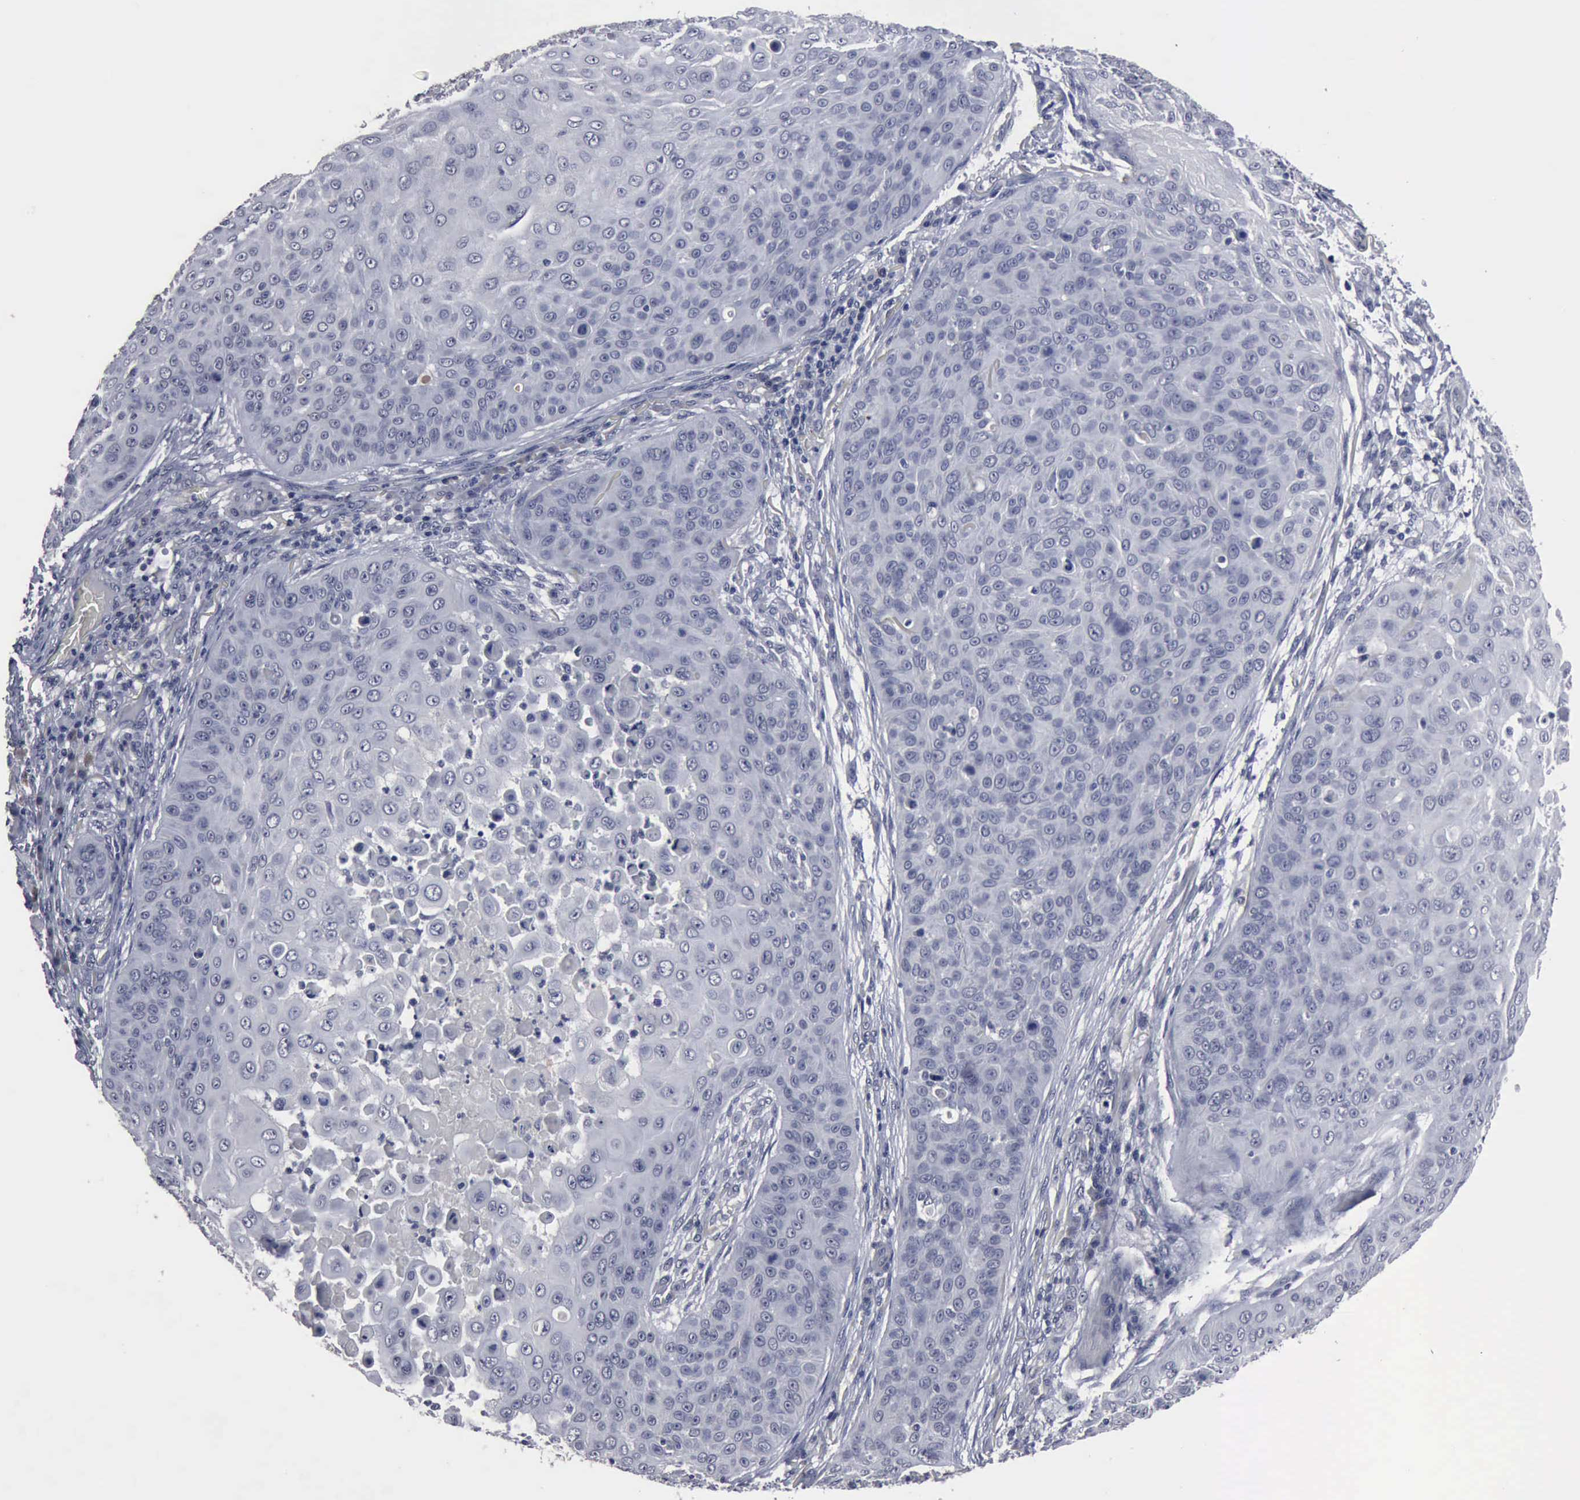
{"staining": {"intensity": "negative", "quantity": "none", "location": "none"}, "tissue": "skin cancer", "cell_type": "Tumor cells", "image_type": "cancer", "snomed": [{"axis": "morphology", "description": "Squamous cell carcinoma, NOS"}, {"axis": "topography", "description": "Skin"}], "caption": "Tumor cells show no significant protein expression in skin cancer. (DAB (3,3'-diaminobenzidine) immunohistochemistry (IHC) with hematoxylin counter stain).", "gene": "MYO18B", "patient": {"sex": "male", "age": 82}}